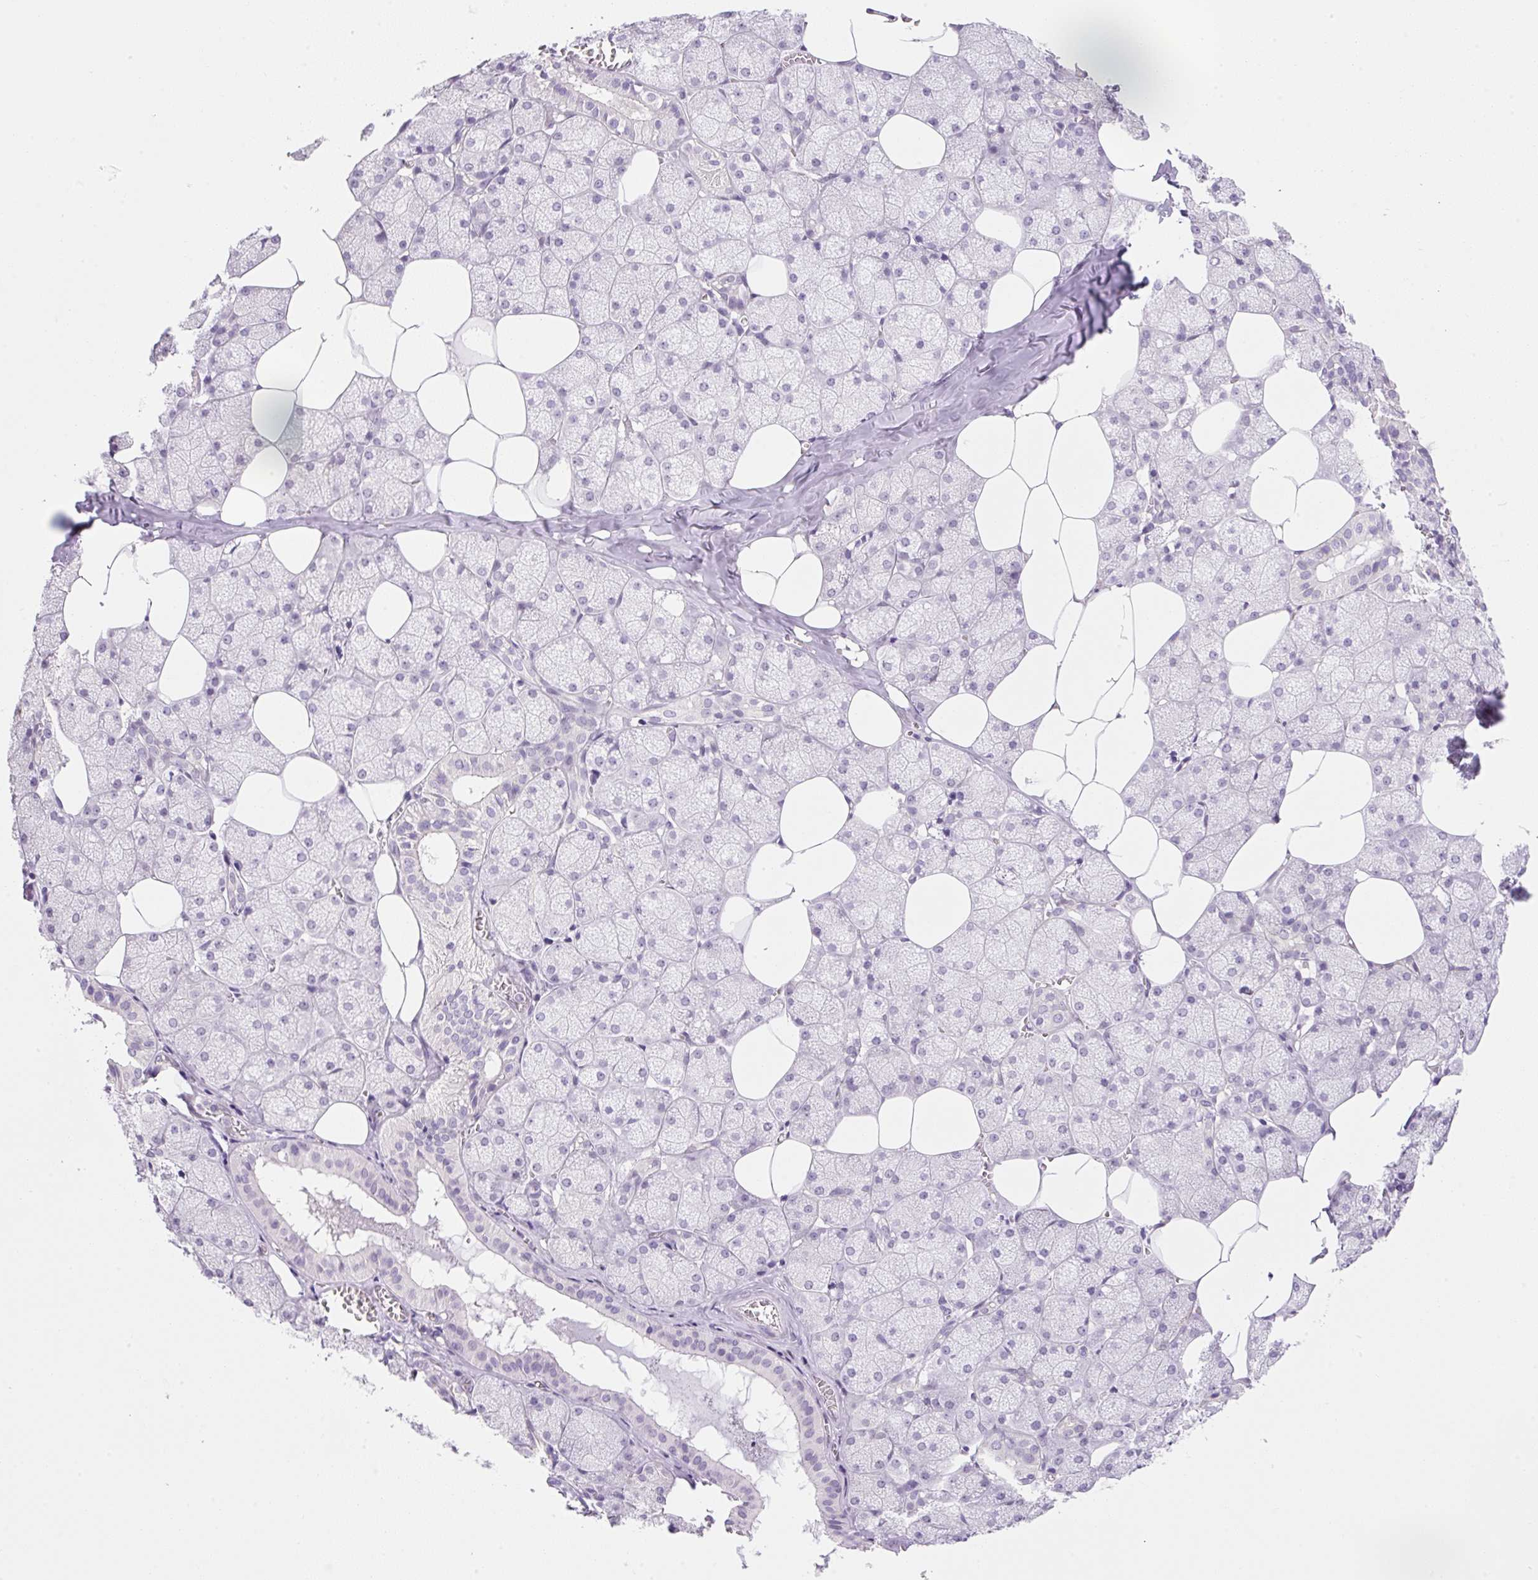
{"staining": {"intensity": "negative", "quantity": "none", "location": "none"}, "tissue": "salivary gland", "cell_type": "Glandular cells", "image_type": "normal", "snomed": [{"axis": "morphology", "description": "Normal tissue, NOS"}, {"axis": "topography", "description": "Salivary gland"}, {"axis": "topography", "description": "Peripheral nerve tissue"}], "caption": "This is a micrograph of IHC staining of benign salivary gland, which shows no staining in glandular cells. (Stains: DAB immunohistochemistry (IHC) with hematoxylin counter stain, Microscopy: brightfield microscopy at high magnification).", "gene": "SYNE3", "patient": {"sex": "male", "age": 38}}